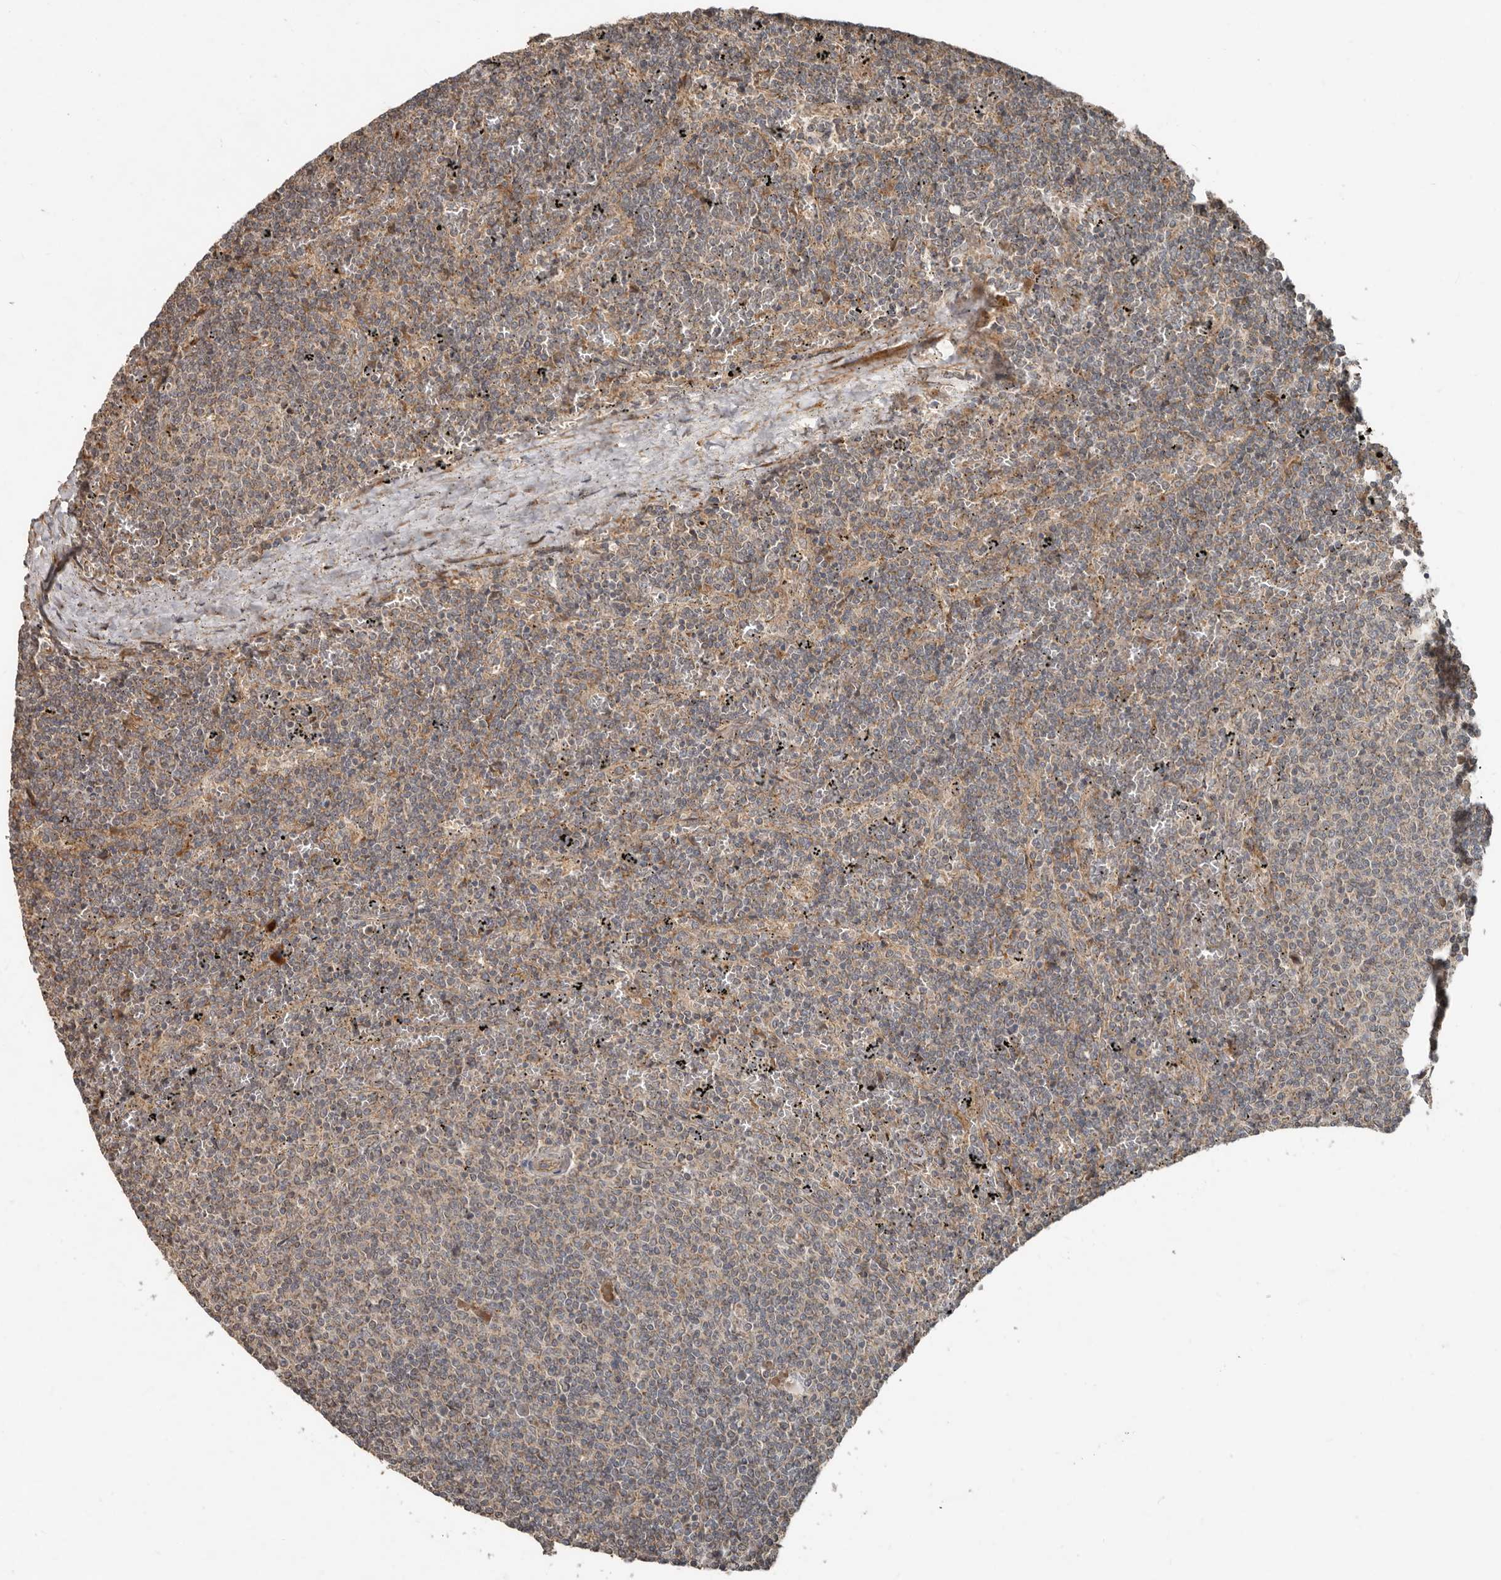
{"staining": {"intensity": "negative", "quantity": "none", "location": "none"}, "tissue": "lymphoma", "cell_type": "Tumor cells", "image_type": "cancer", "snomed": [{"axis": "morphology", "description": "Malignant lymphoma, non-Hodgkin's type, Low grade"}, {"axis": "topography", "description": "Spleen"}], "caption": "IHC histopathology image of neoplastic tissue: lymphoma stained with DAB displays no significant protein positivity in tumor cells.", "gene": "SLC6A7", "patient": {"sex": "female", "age": 50}}